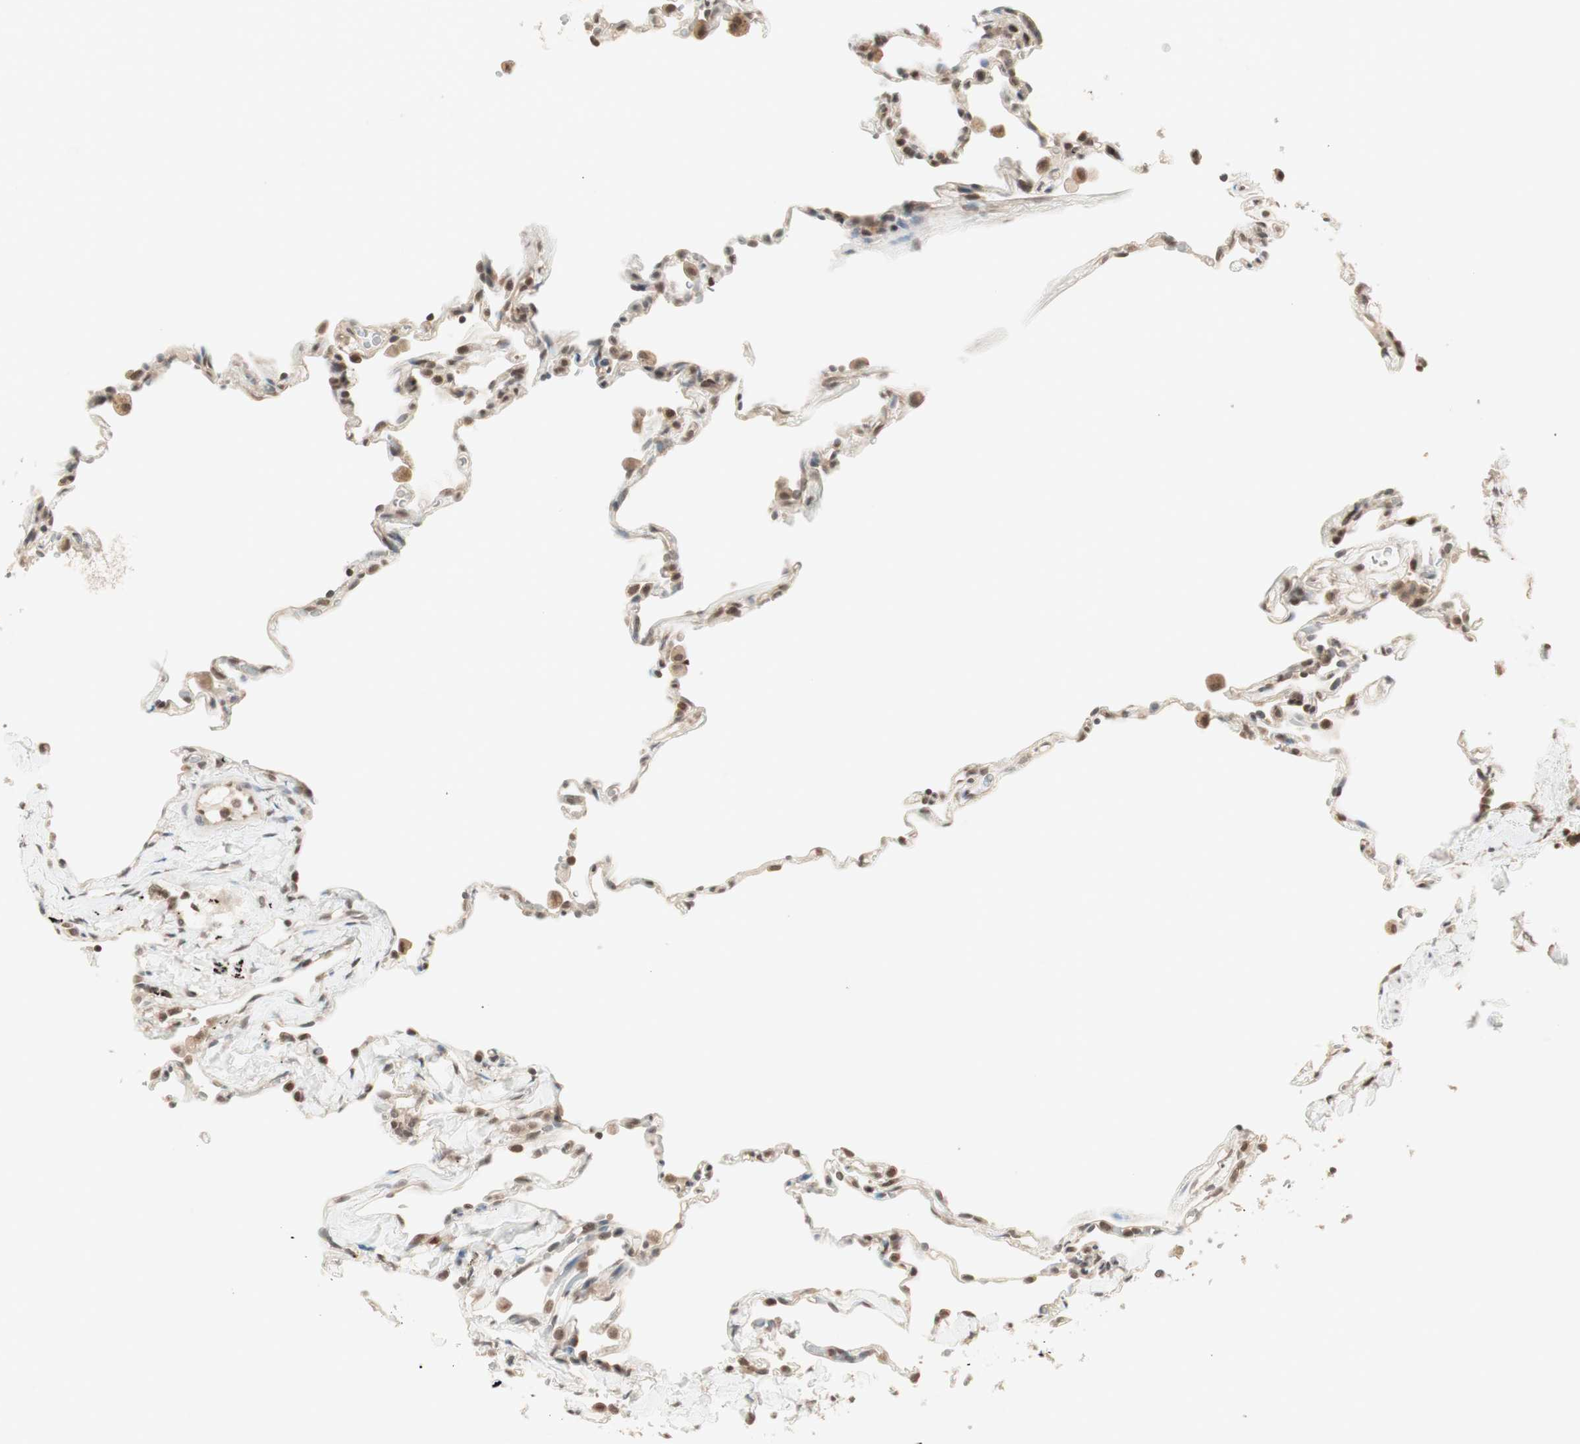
{"staining": {"intensity": "moderate", "quantity": "25%-75%", "location": "nuclear"}, "tissue": "lung", "cell_type": "Alveolar cells", "image_type": "normal", "snomed": [{"axis": "morphology", "description": "Normal tissue, NOS"}, {"axis": "topography", "description": "Lung"}], "caption": "Protein expression analysis of unremarkable lung demonstrates moderate nuclear expression in about 25%-75% of alveolar cells. (DAB IHC, brown staining for protein, blue staining for nuclei).", "gene": "UBE2I", "patient": {"sex": "male", "age": 59}}